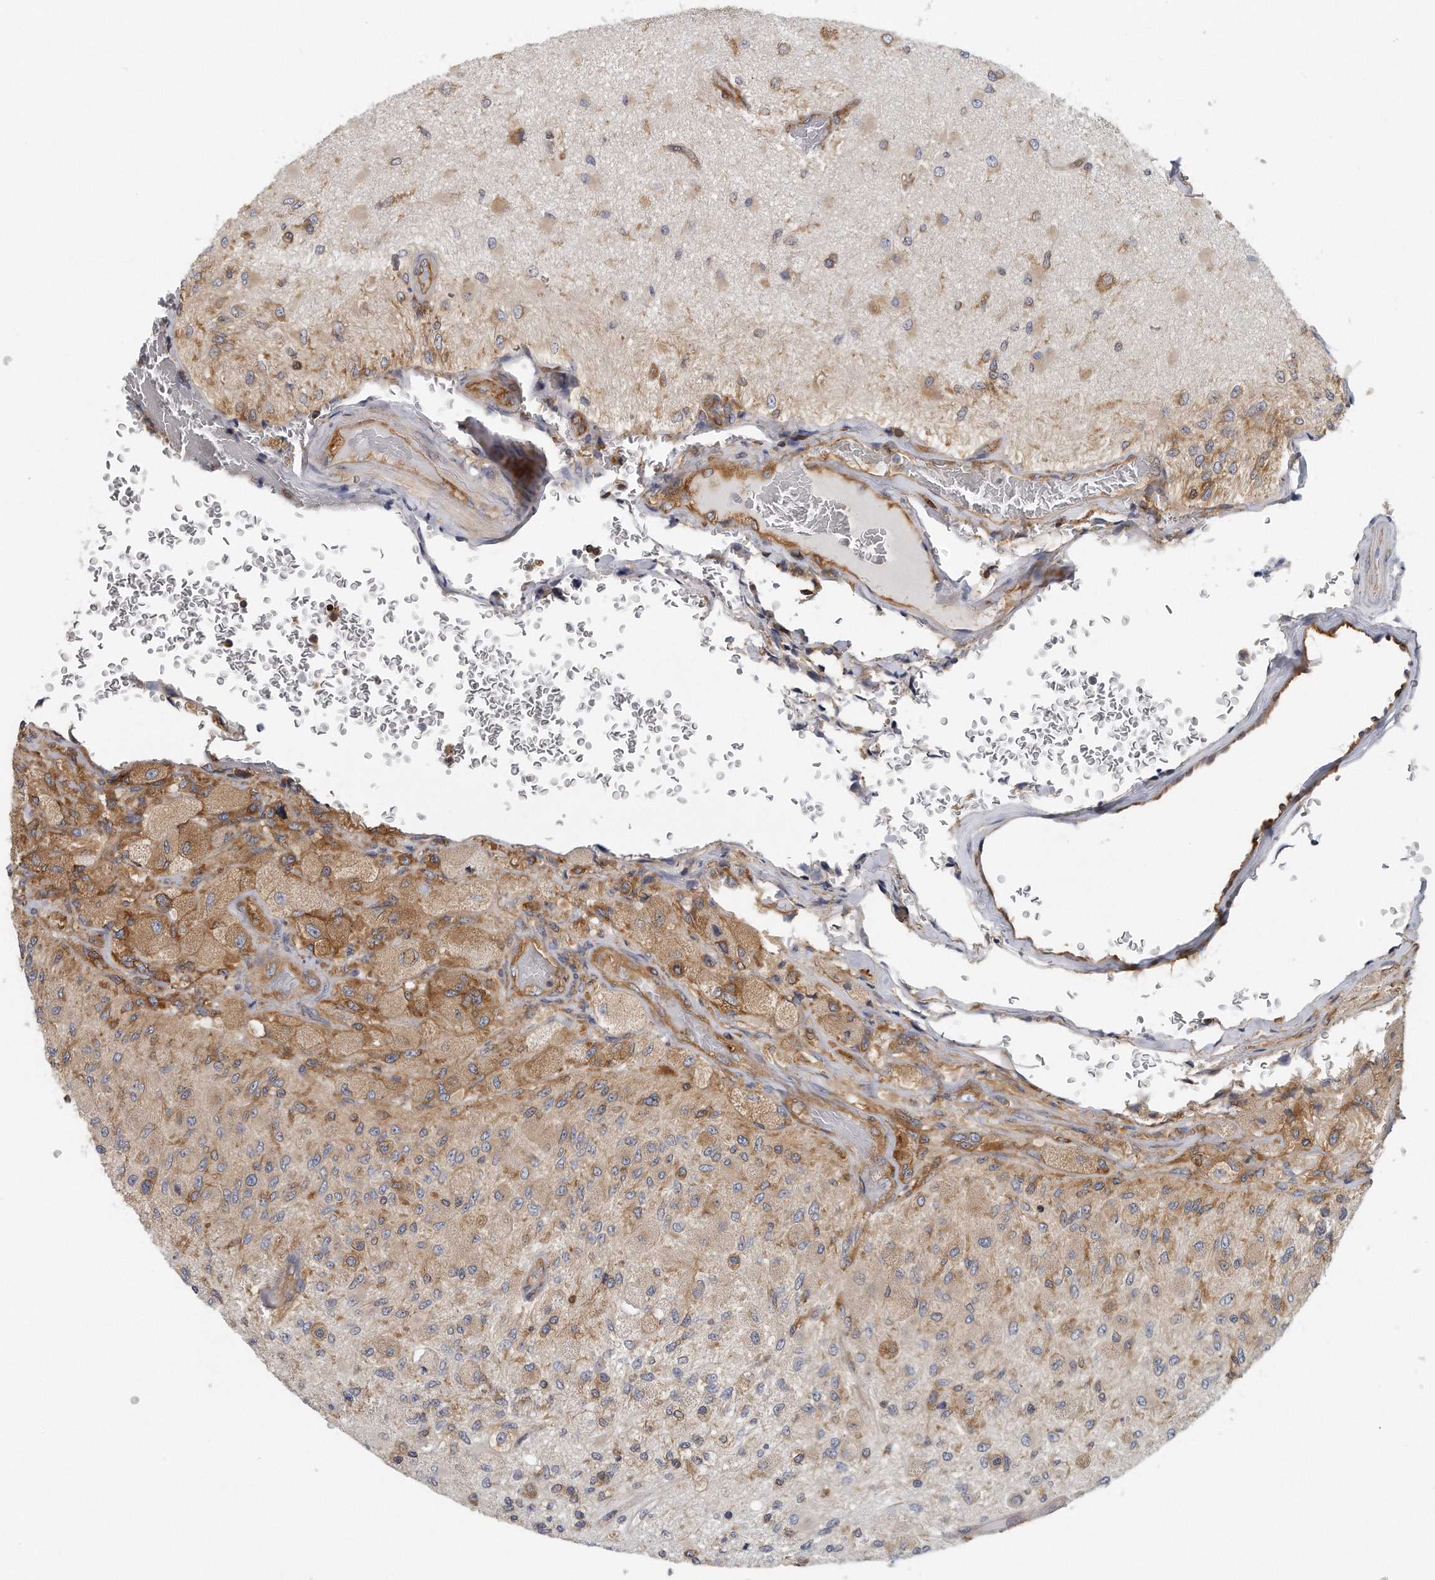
{"staining": {"intensity": "moderate", "quantity": "25%-75%", "location": "cytoplasmic/membranous"}, "tissue": "glioma", "cell_type": "Tumor cells", "image_type": "cancer", "snomed": [{"axis": "morphology", "description": "Normal tissue, NOS"}, {"axis": "morphology", "description": "Glioma, malignant, High grade"}, {"axis": "topography", "description": "Cerebral cortex"}], "caption": "There is medium levels of moderate cytoplasmic/membranous expression in tumor cells of glioma, as demonstrated by immunohistochemical staining (brown color).", "gene": "EIF3I", "patient": {"sex": "male", "age": 77}}